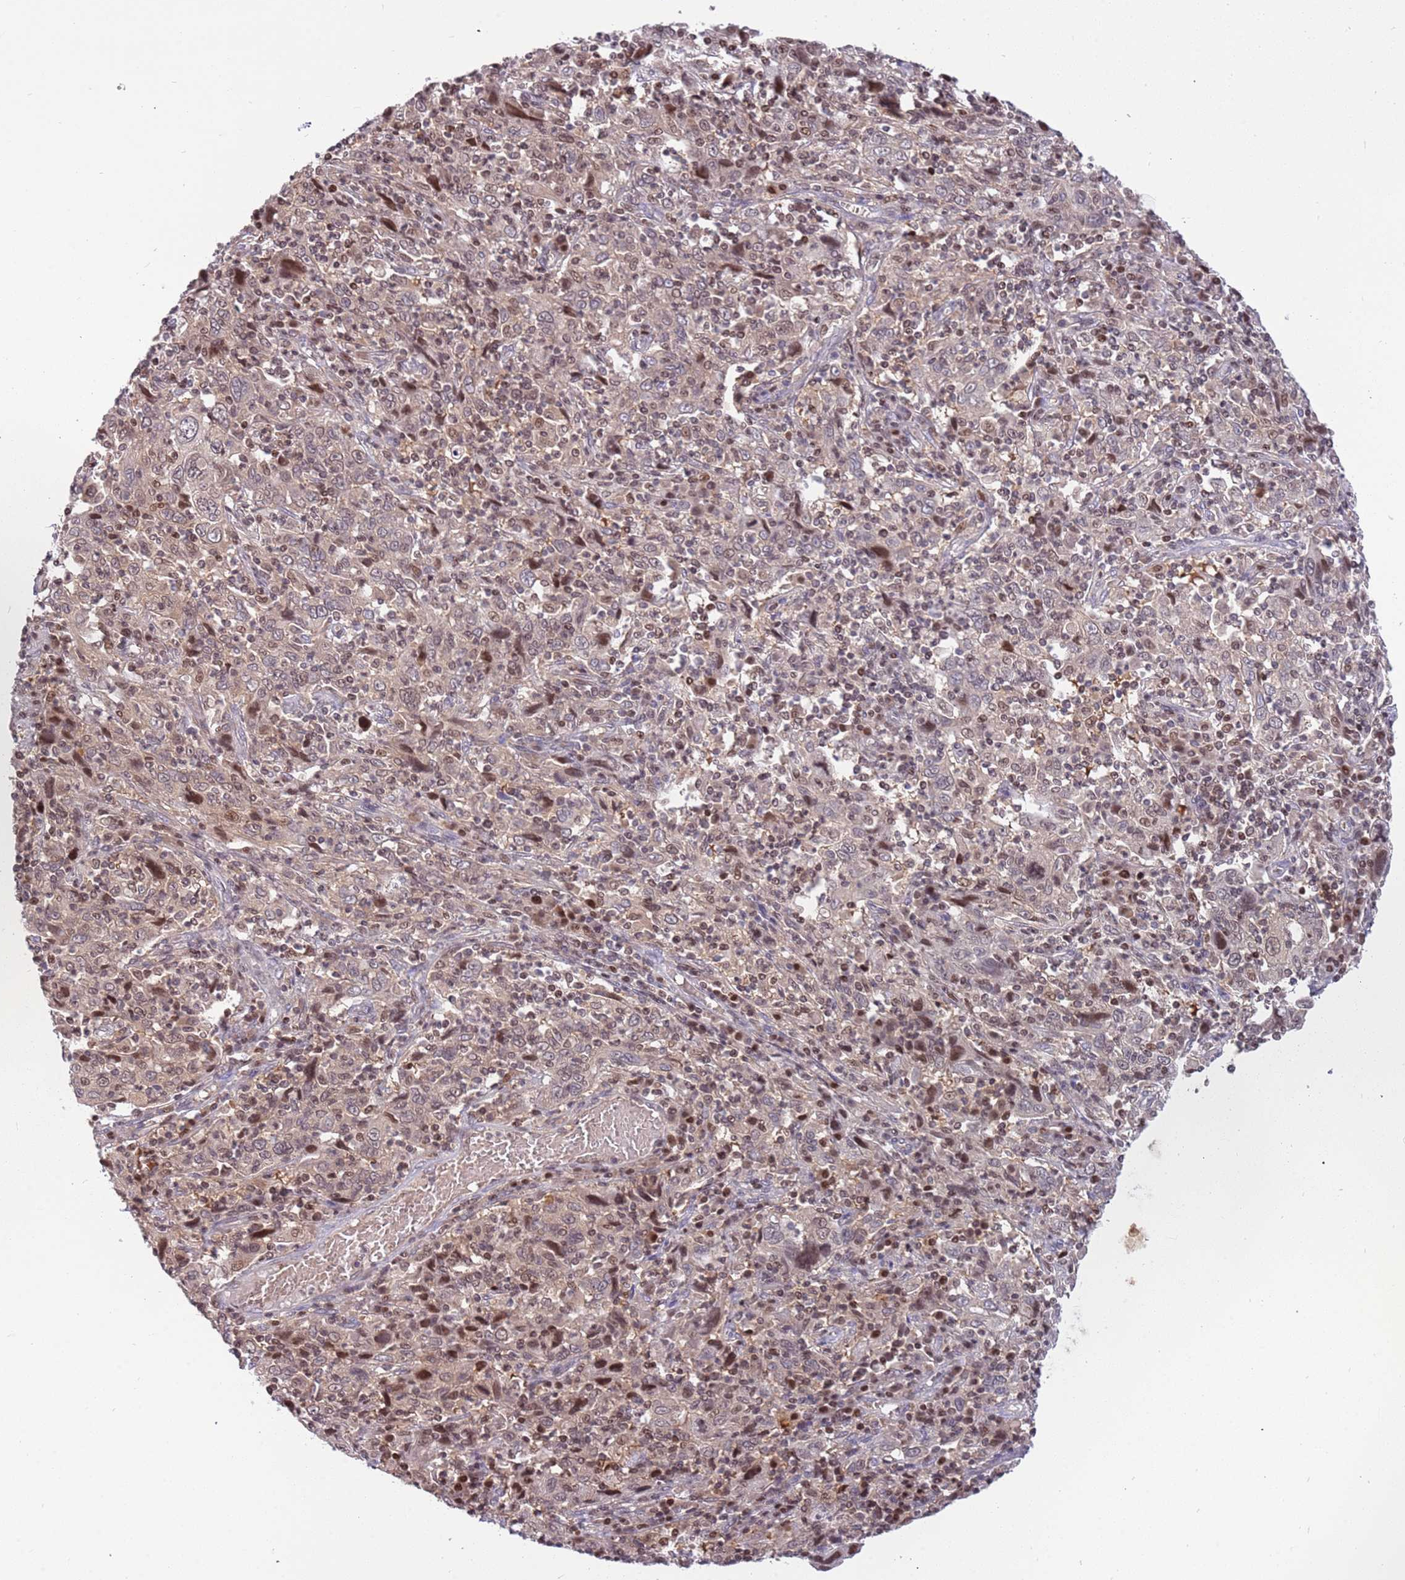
{"staining": {"intensity": "weak", "quantity": "<25%", "location": "cytoplasmic/membranous,nuclear"}, "tissue": "cervical cancer", "cell_type": "Tumor cells", "image_type": "cancer", "snomed": [{"axis": "morphology", "description": "Squamous cell carcinoma, NOS"}, {"axis": "topography", "description": "Cervix"}], "caption": "DAB immunohistochemical staining of cervical cancer (squamous cell carcinoma) reveals no significant staining in tumor cells.", "gene": "ARHGEF5", "patient": {"sex": "female", "age": 46}}